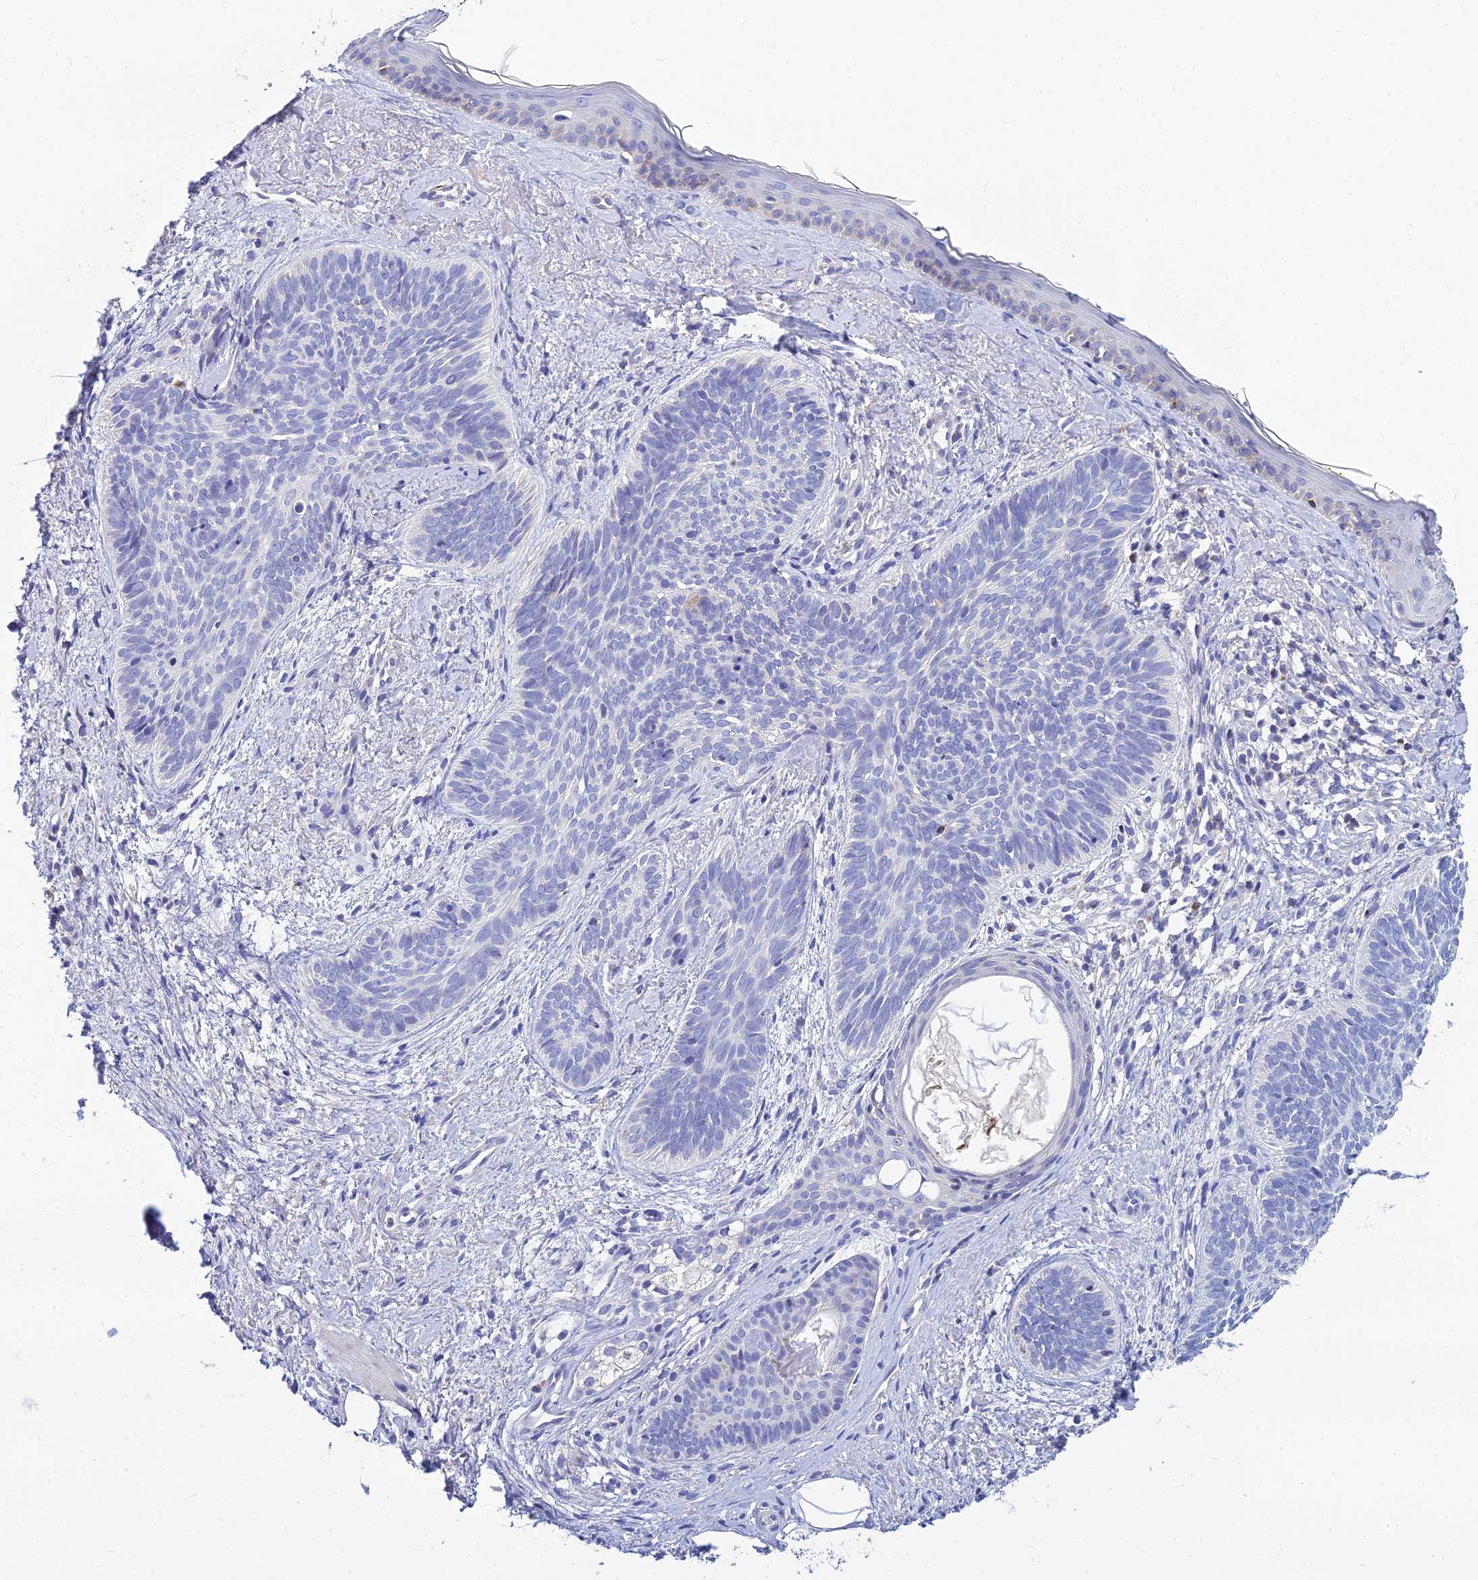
{"staining": {"intensity": "negative", "quantity": "none", "location": "none"}, "tissue": "skin cancer", "cell_type": "Tumor cells", "image_type": "cancer", "snomed": [{"axis": "morphology", "description": "Basal cell carcinoma"}, {"axis": "topography", "description": "Skin"}], "caption": "Immunohistochemistry (IHC) of human basal cell carcinoma (skin) reveals no expression in tumor cells.", "gene": "NPY", "patient": {"sex": "female", "age": 81}}